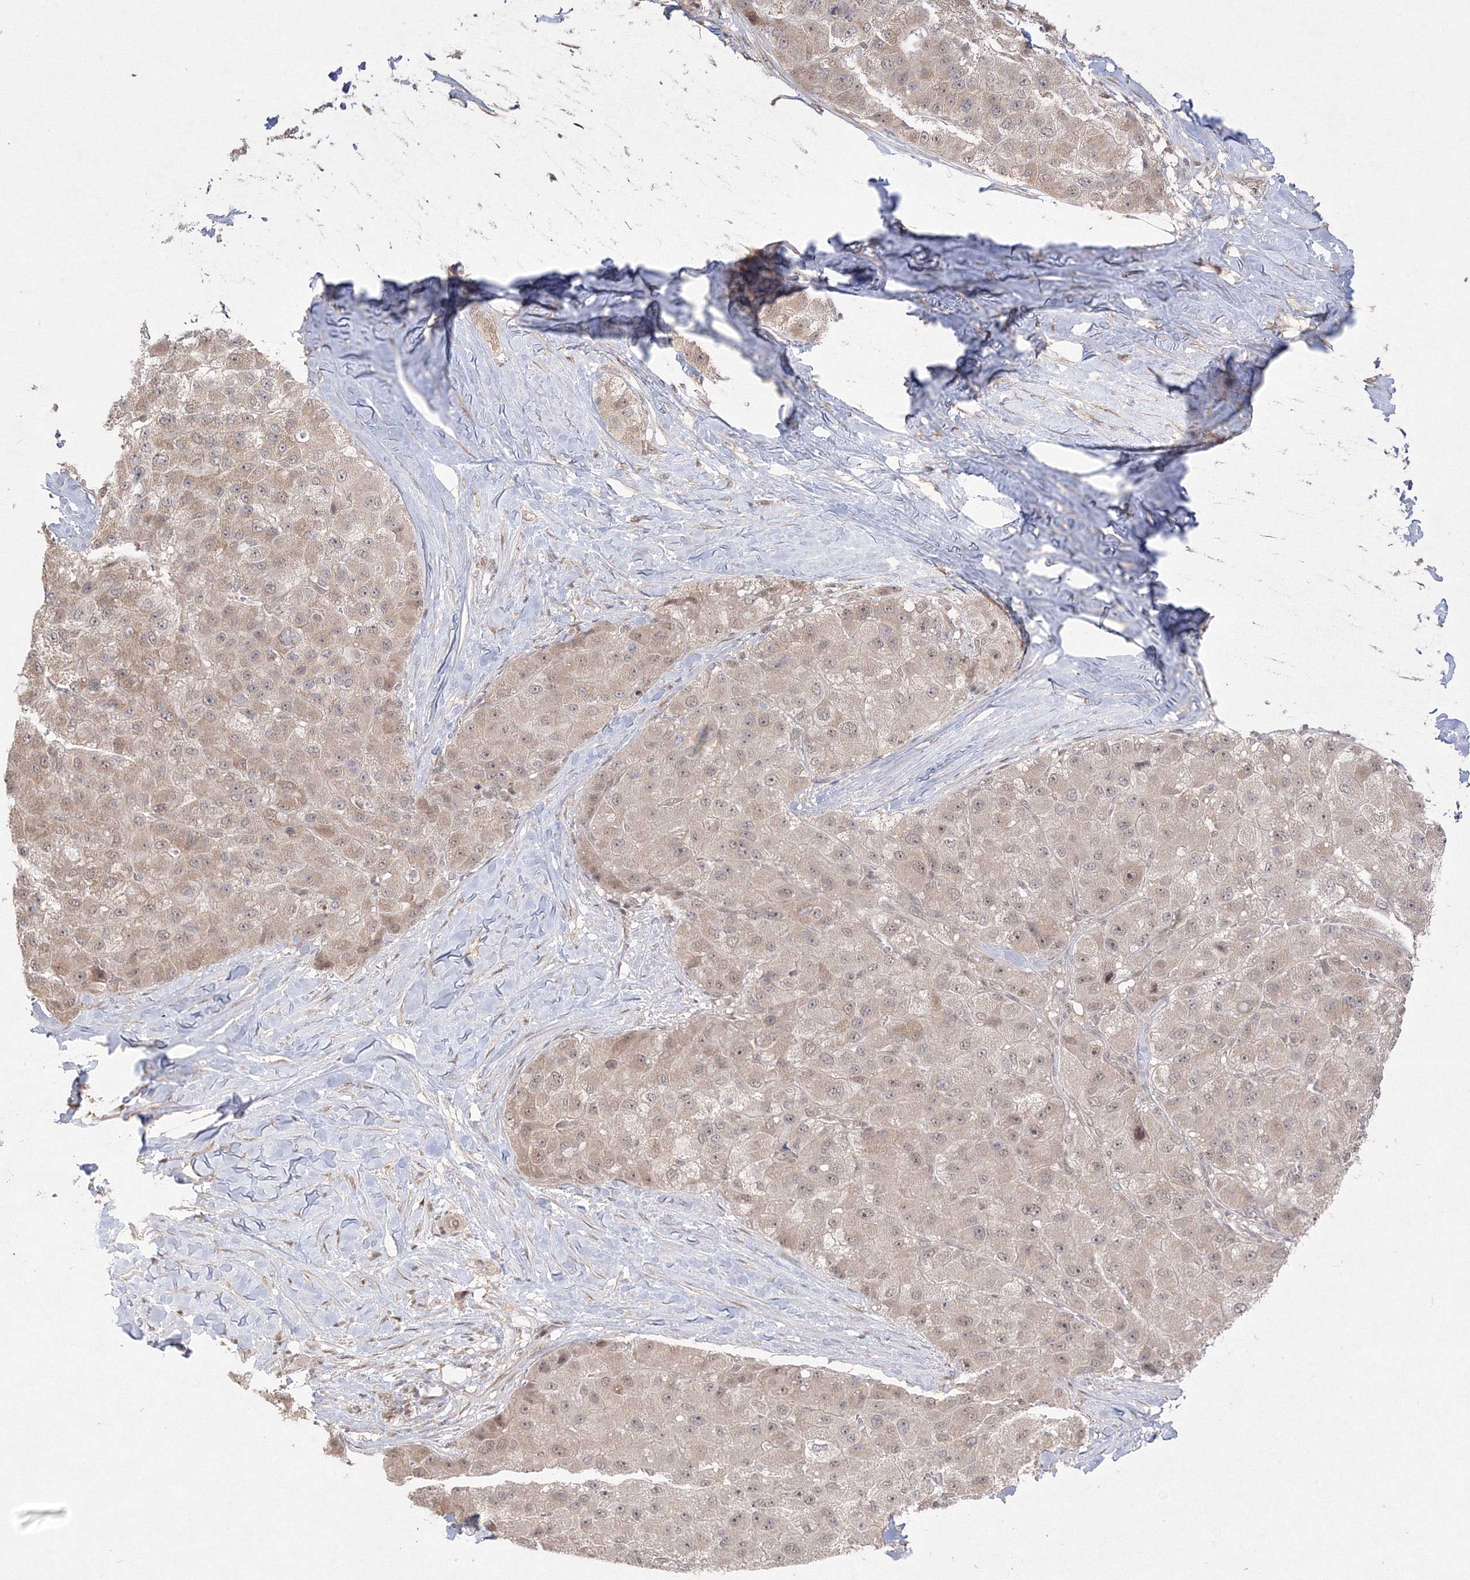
{"staining": {"intensity": "weak", "quantity": "25%-75%", "location": "cytoplasmic/membranous,nuclear"}, "tissue": "liver cancer", "cell_type": "Tumor cells", "image_type": "cancer", "snomed": [{"axis": "morphology", "description": "Carcinoma, Hepatocellular, NOS"}, {"axis": "topography", "description": "Liver"}], "caption": "Protein expression by immunohistochemistry (IHC) reveals weak cytoplasmic/membranous and nuclear staining in approximately 25%-75% of tumor cells in hepatocellular carcinoma (liver).", "gene": "COPS4", "patient": {"sex": "male", "age": 80}}